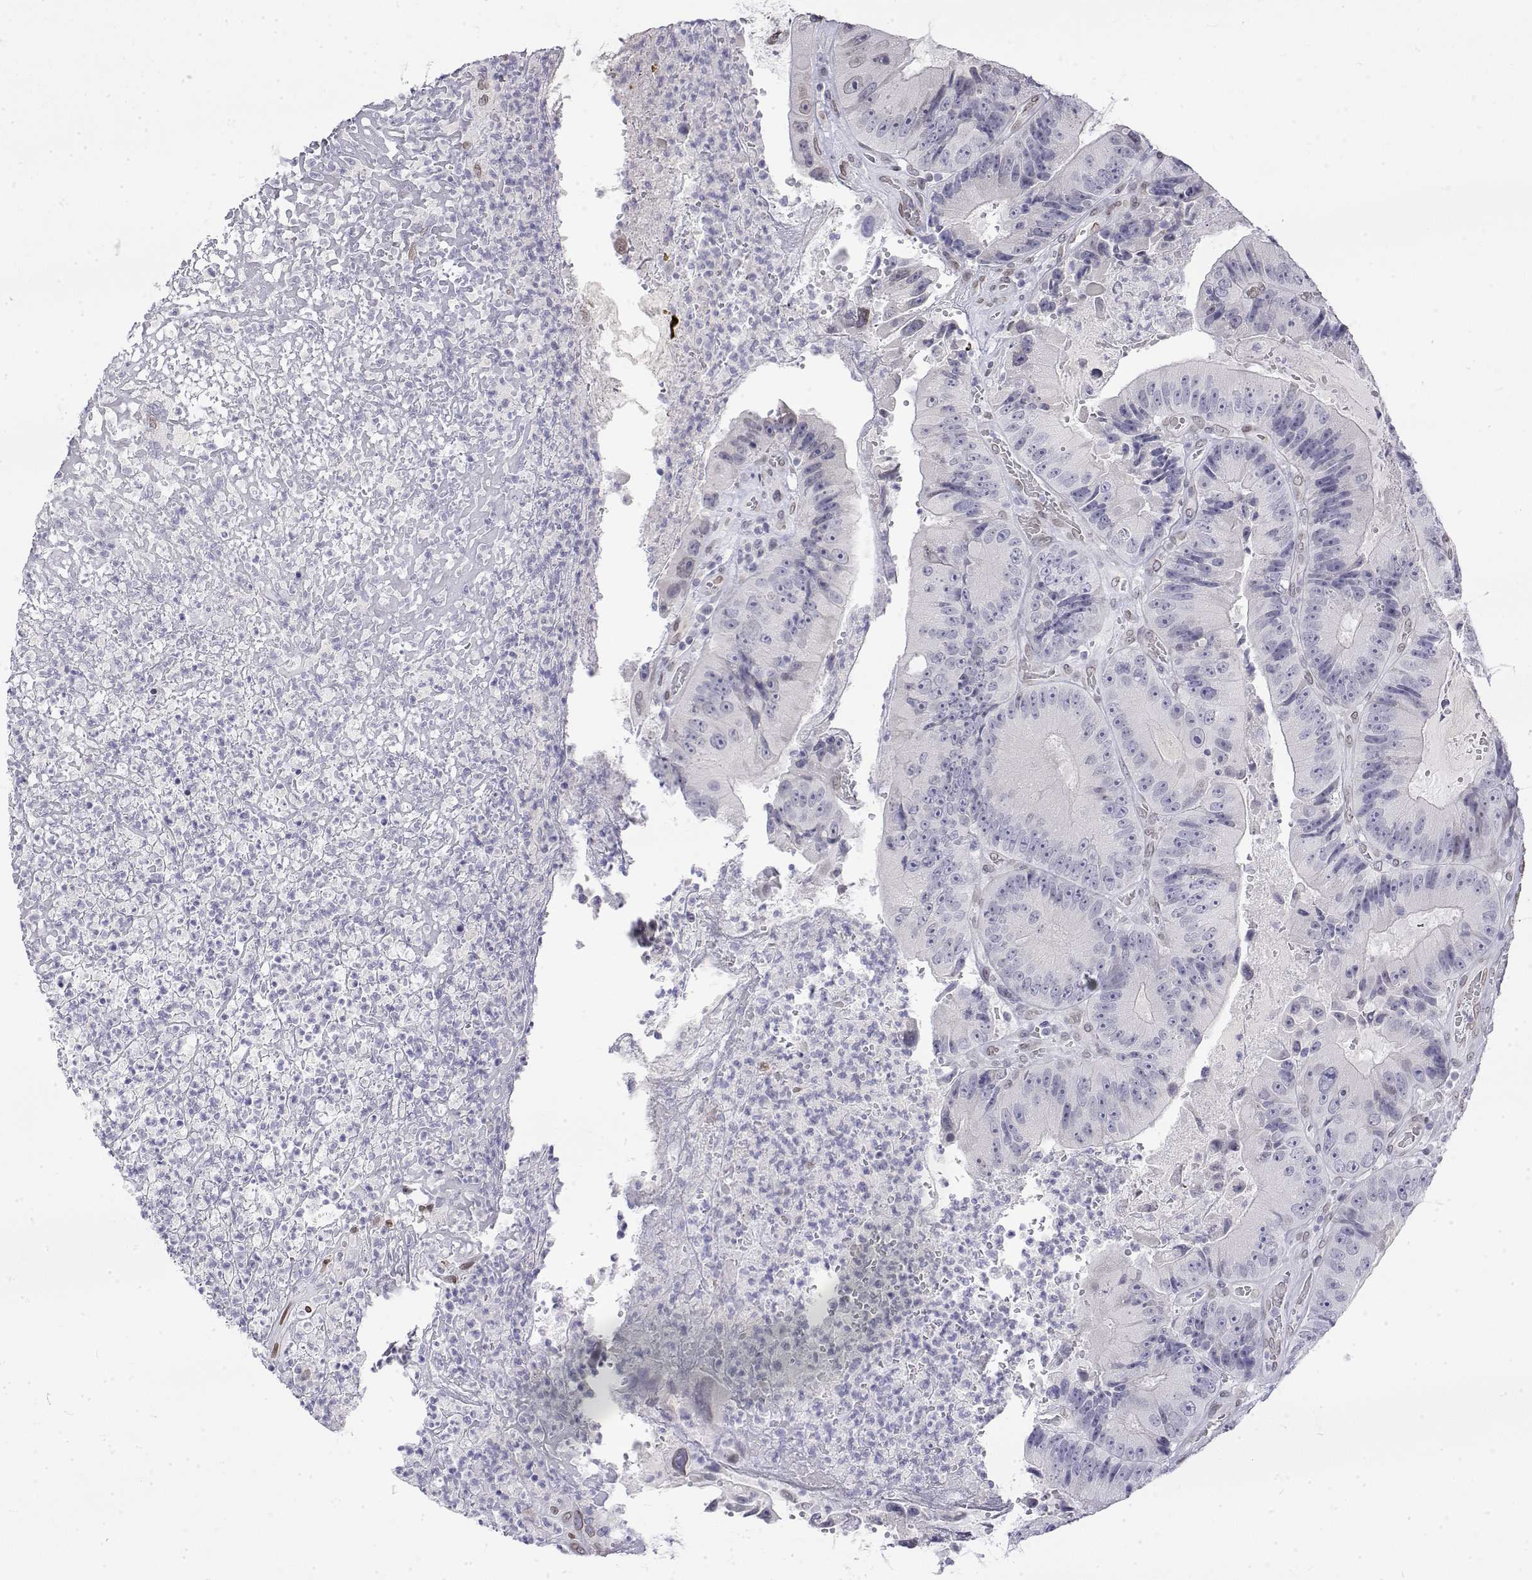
{"staining": {"intensity": "negative", "quantity": "none", "location": "none"}, "tissue": "colorectal cancer", "cell_type": "Tumor cells", "image_type": "cancer", "snomed": [{"axis": "morphology", "description": "Adenocarcinoma, NOS"}, {"axis": "topography", "description": "Colon"}], "caption": "DAB immunohistochemical staining of colorectal cancer (adenocarcinoma) exhibits no significant staining in tumor cells.", "gene": "ZNF532", "patient": {"sex": "female", "age": 86}}